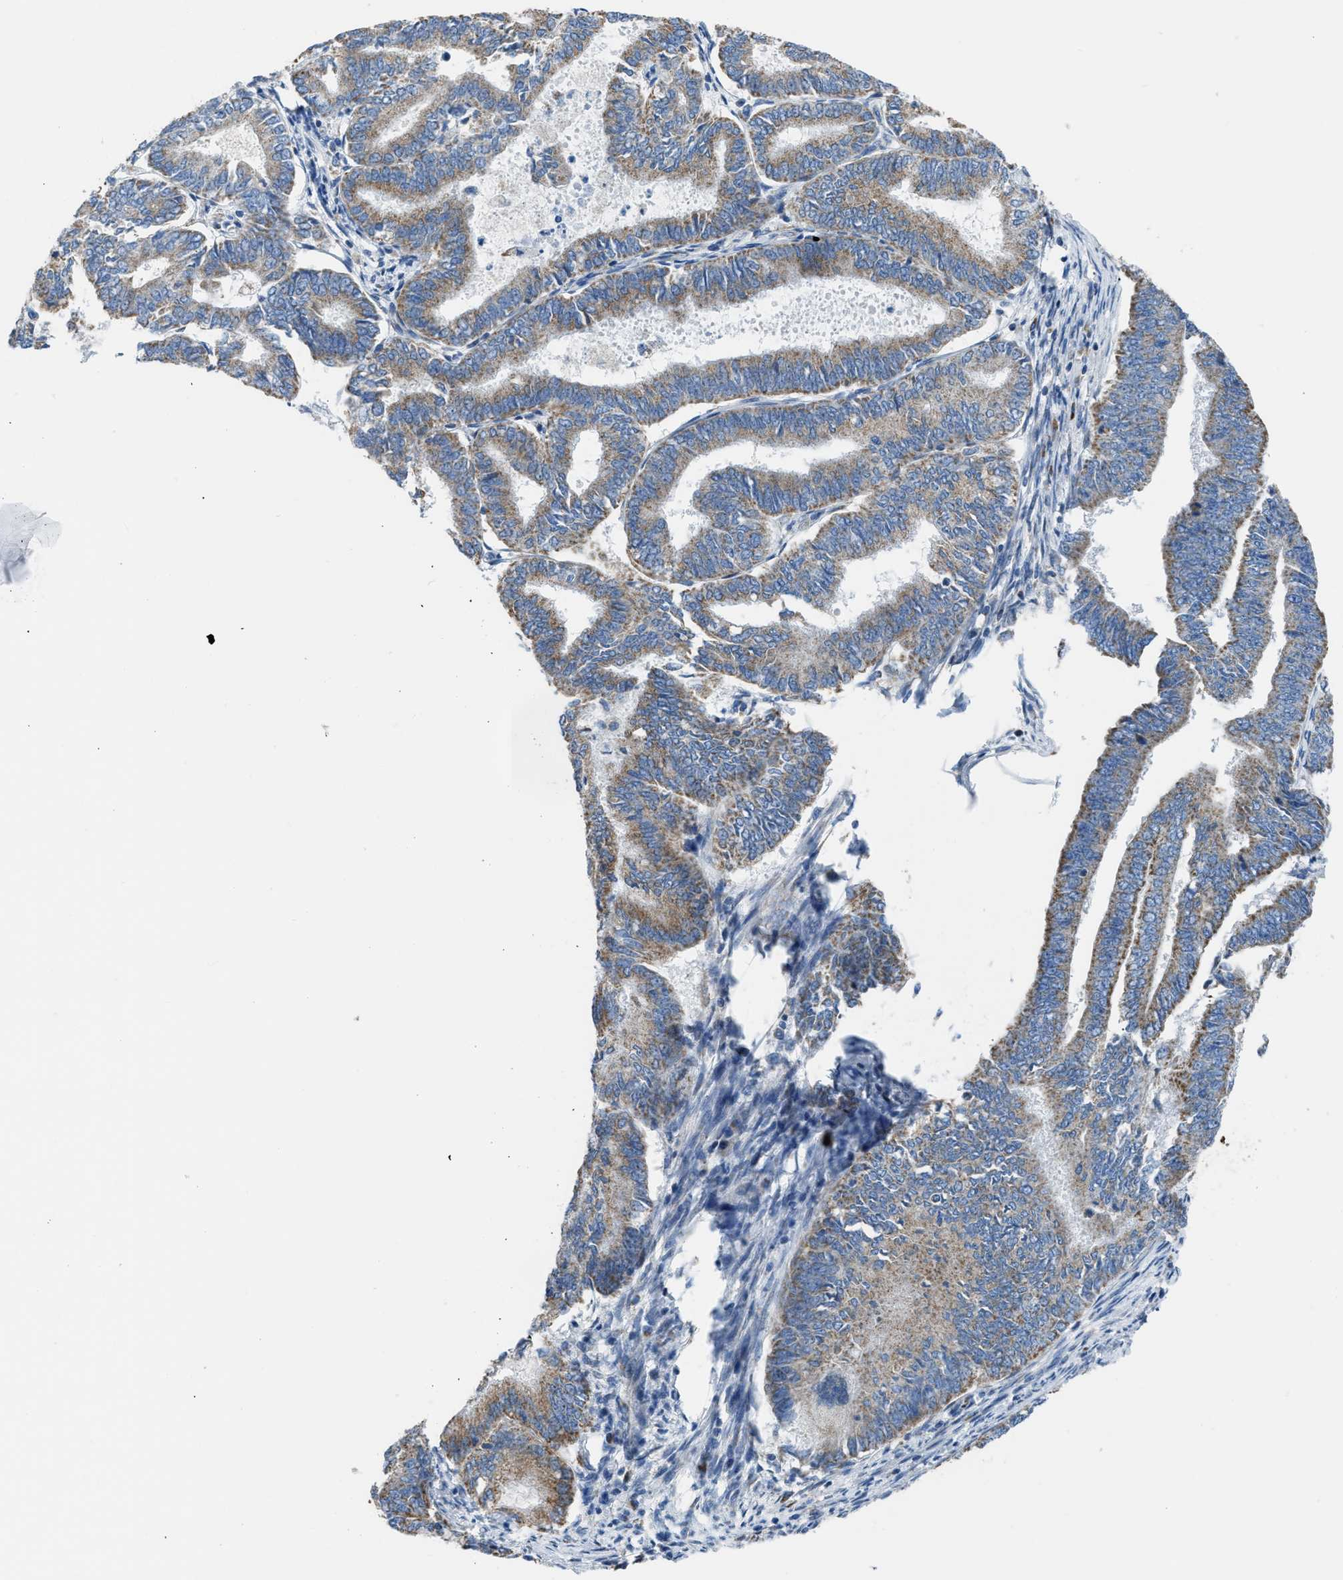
{"staining": {"intensity": "moderate", "quantity": ">75%", "location": "cytoplasmic/membranous"}, "tissue": "endometrial cancer", "cell_type": "Tumor cells", "image_type": "cancer", "snomed": [{"axis": "morphology", "description": "Adenocarcinoma, NOS"}, {"axis": "topography", "description": "Endometrium"}], "caption": "Moderate cytoplasmic/membranous expression is identified in about >75% of tumor cells in endometrial adenocarcinoma.", "gene": "ETFB", "patient": {"sex": "female", "age": 86}}